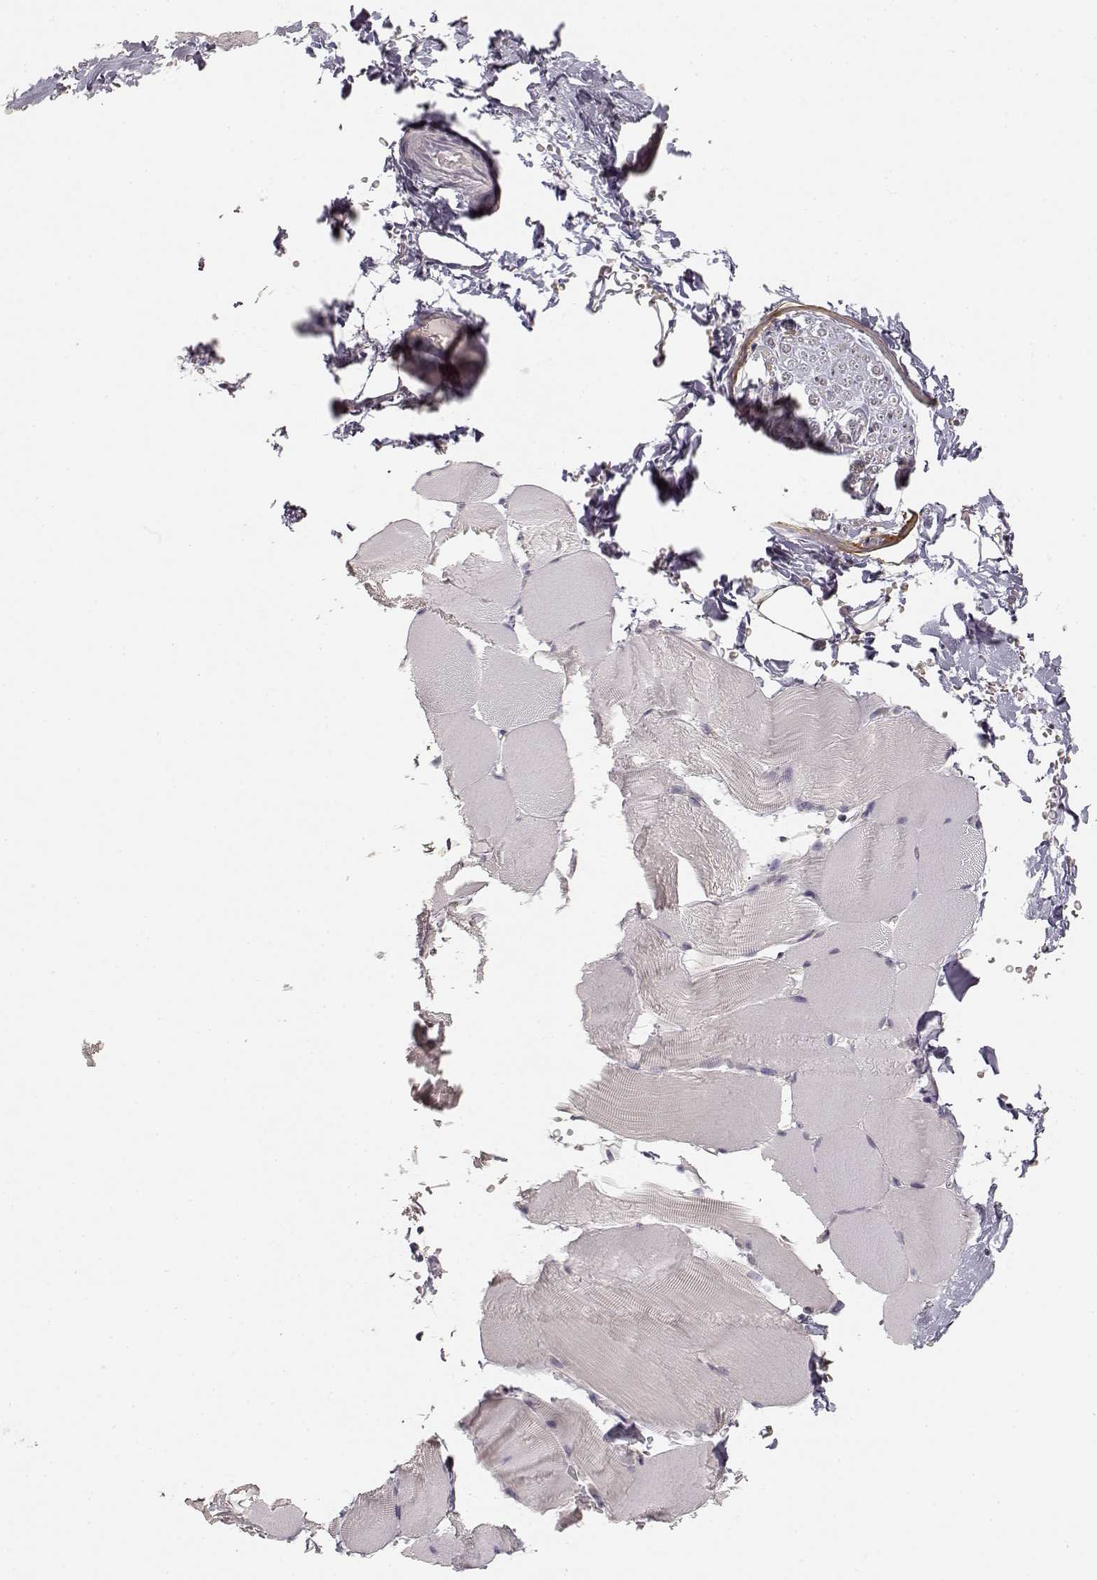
{"staining": {"intensity": "negative", "quantity": "none", "location": "none"}, "tissue": "skeletal muscle", "cell_type": "Myocytes", "image_type": "normal", "snomed": [{"axis": "morphology", "description": "Normal tissue, NOS"}, {"axis": "topography", "description": "Skeletal muscle"}], "caption": "Photomicrograph shows no protein positivity in myocytes of benign skeletal muscle. (Stains: DAB (3,3'-diaminobenzidine) immunohistochemistry with hematoxylin counter stain, Microscopy: brightfield microscopy at high magnification).", "gene": "LAMA4", "patient": {"sex": "female", "age": 37}}